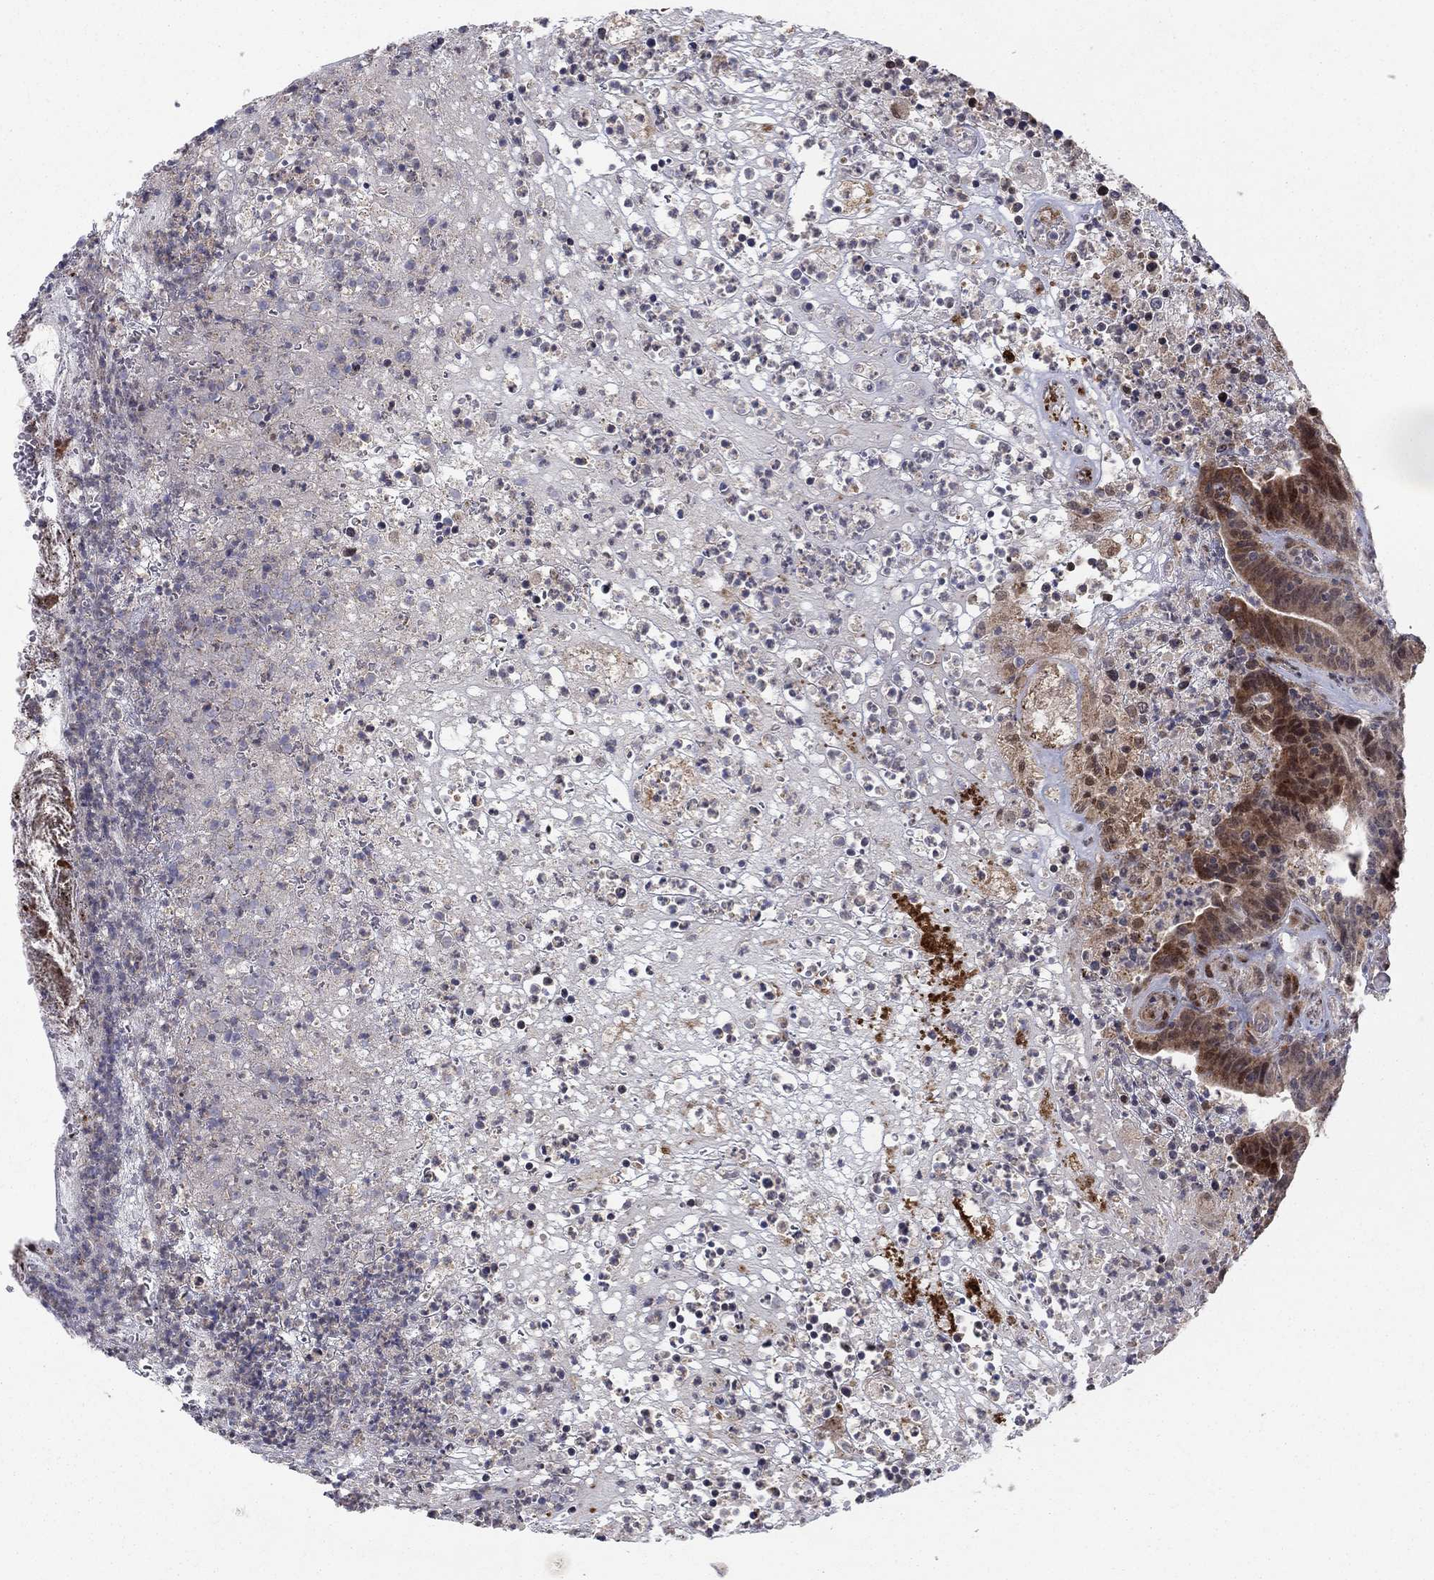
{"staining": {"intensity": "moderate", "quantity": ">75%", "location": "cytoplasmic/membranous"}, "tissue": "colorectal cancer", "cell_type": "Tumor cells", "image_type": "cancer", "snomed": [{"axis": "morphology", "description": "Adenocarcinoma, NOS"}, {"axis": "topography", "description": "Colon"}], "caption": "The photomicrograph shows immunohistochemical staining of colorectal cancer (adenocarcinoma). There is moderate cytoplasmic/membranous expression is present in approximately >75% of tumor cells. The protein of interest is shown in brown color, while the nuclei are stained blue.", "gene": "ZNF395", "patient": {"sex": "female", "age": 75}}